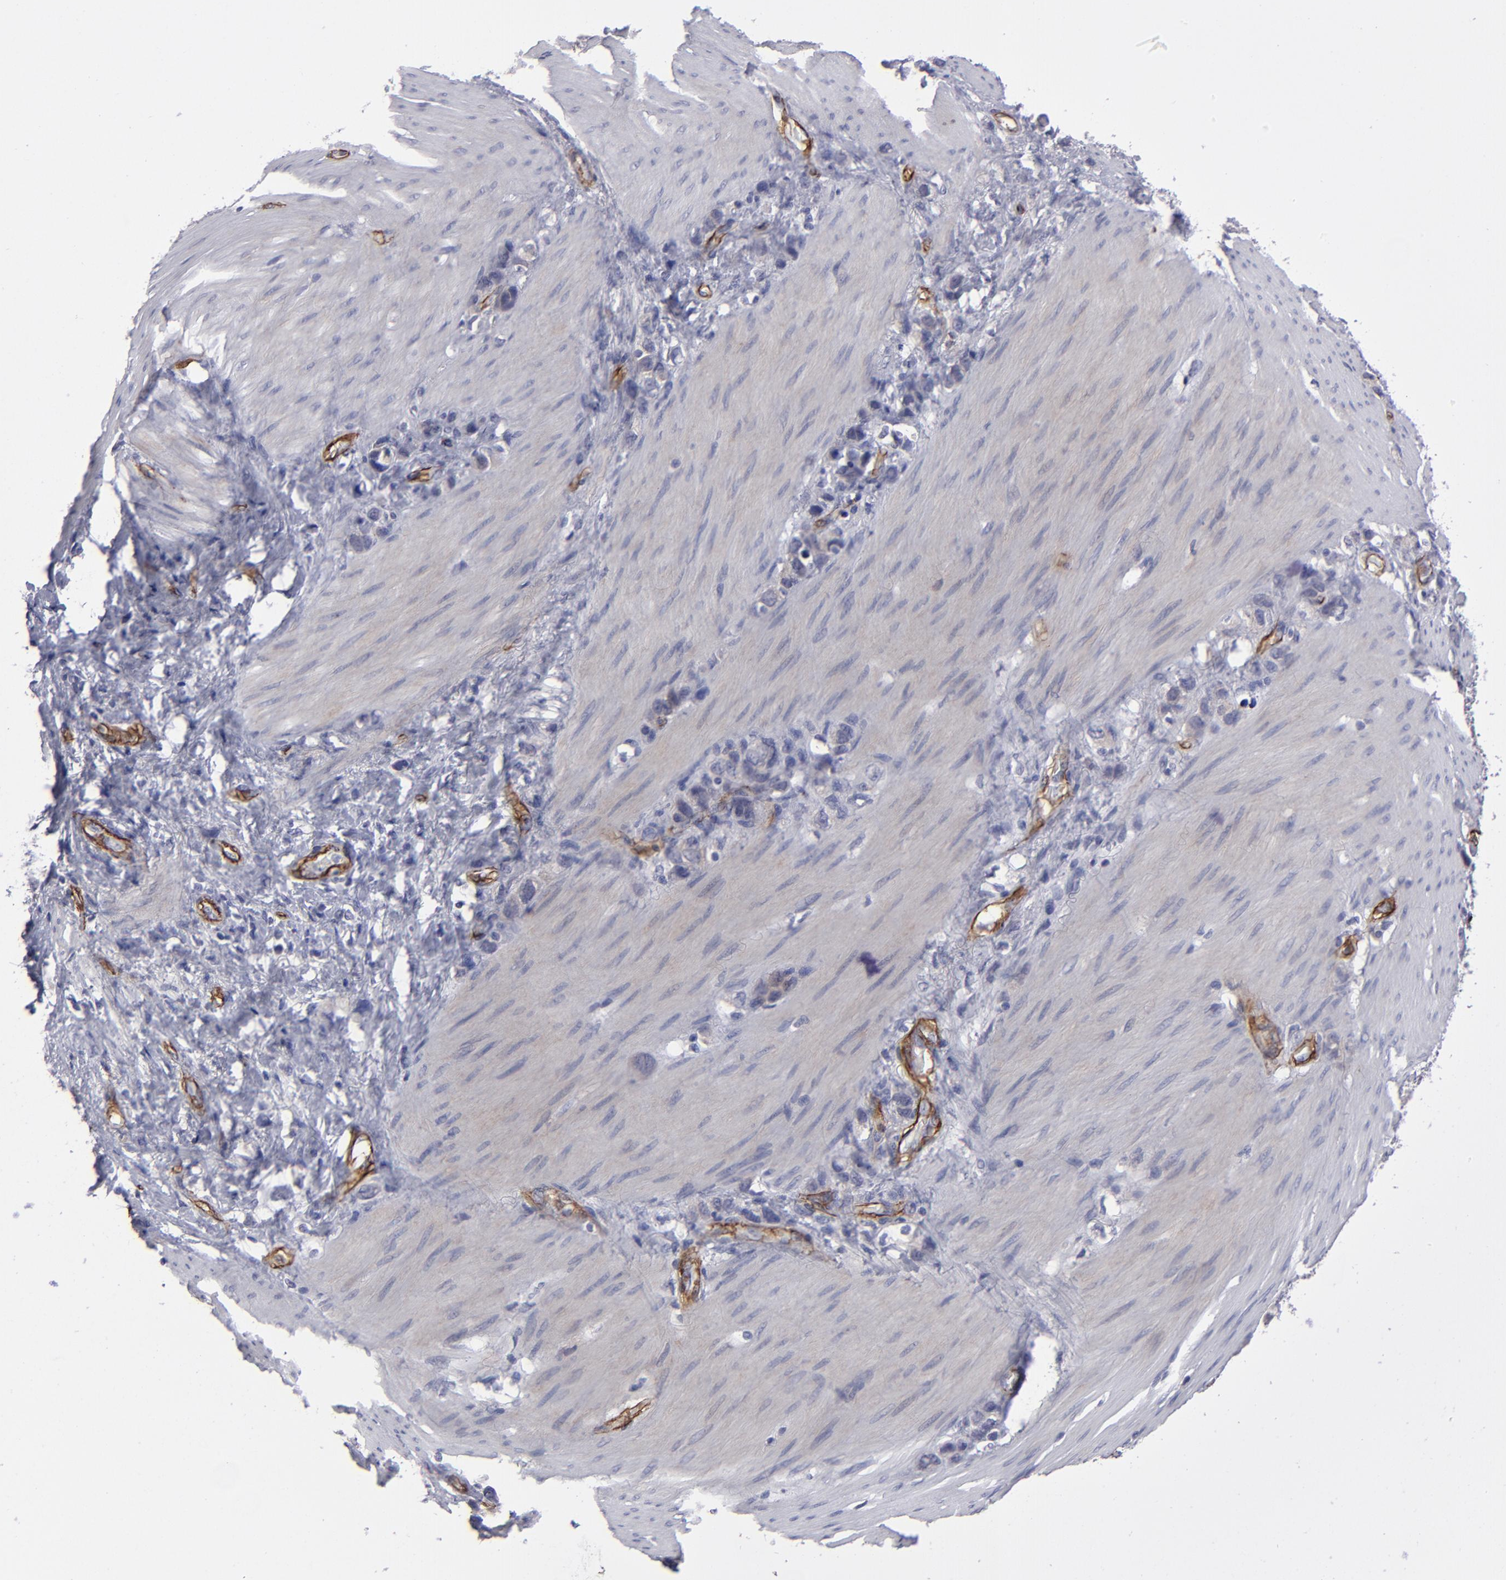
{"staining": {"intensity": "negative", "quantity": "none", "location": "none"}, "tissue": "stomach cancer", "cell_type": "Tumor cells", "image_type": "cancer", "snomed": [{"axis": "morphology", "description": "Normal tissue, NOS"}, {"axis": "morphology", "description": "Adenocarcinoma, NOS"}, {"axis": "morphology", "description": "Adenocarcinoma, High grade"}, {"axis": "topography", "description": "Stomach, upper"}, {"axis": "topography", "description": "Stomach"}], "caption": "The micrograph exhibits no staining of tumor cells in stomach cancer (adenocarcinoma).", "gene": "ZNF175", "patient": {"sex": "female", "age": 65}}